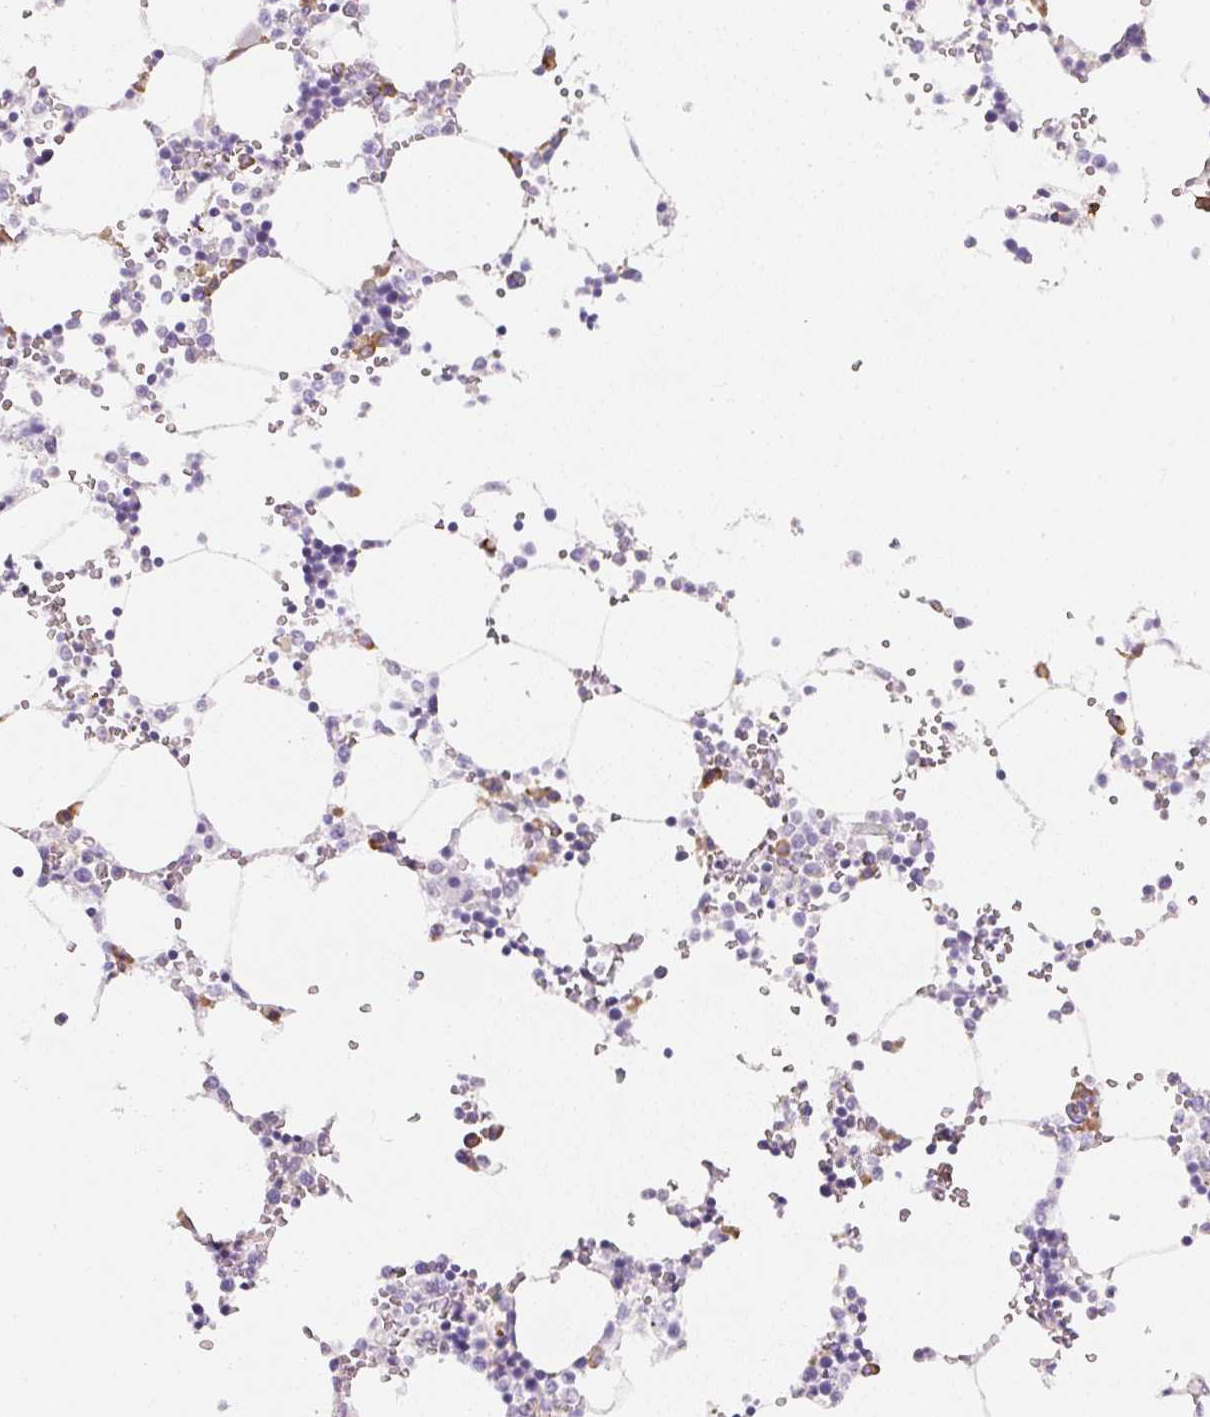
{"staining": {"intensity": "moderate", "quantity": "<25%", "location": "cytoplasmic/membranous"}, "tissue": "bone marrow", "cell_type": "Hematopoietic cells", "image_type": "normal", "snomed": [{"axis": "morphology", "description": "Normal tissue, NOS"}, {"axis": "topography", "description": "Bone marrow"}], "caption": "Immunohistochemistry (IHC) image of unremarkable bone marrow: human bone marrow stained using IHC exhibits low levels of moderate protein expression localized specifically in the cytoplasmic/membranous of hematopoietic cells, appearing as a cytoplasmic/membranous brown color.", "gene": "PWWP3B", "patient": {"sex": "male", "age": 64}}